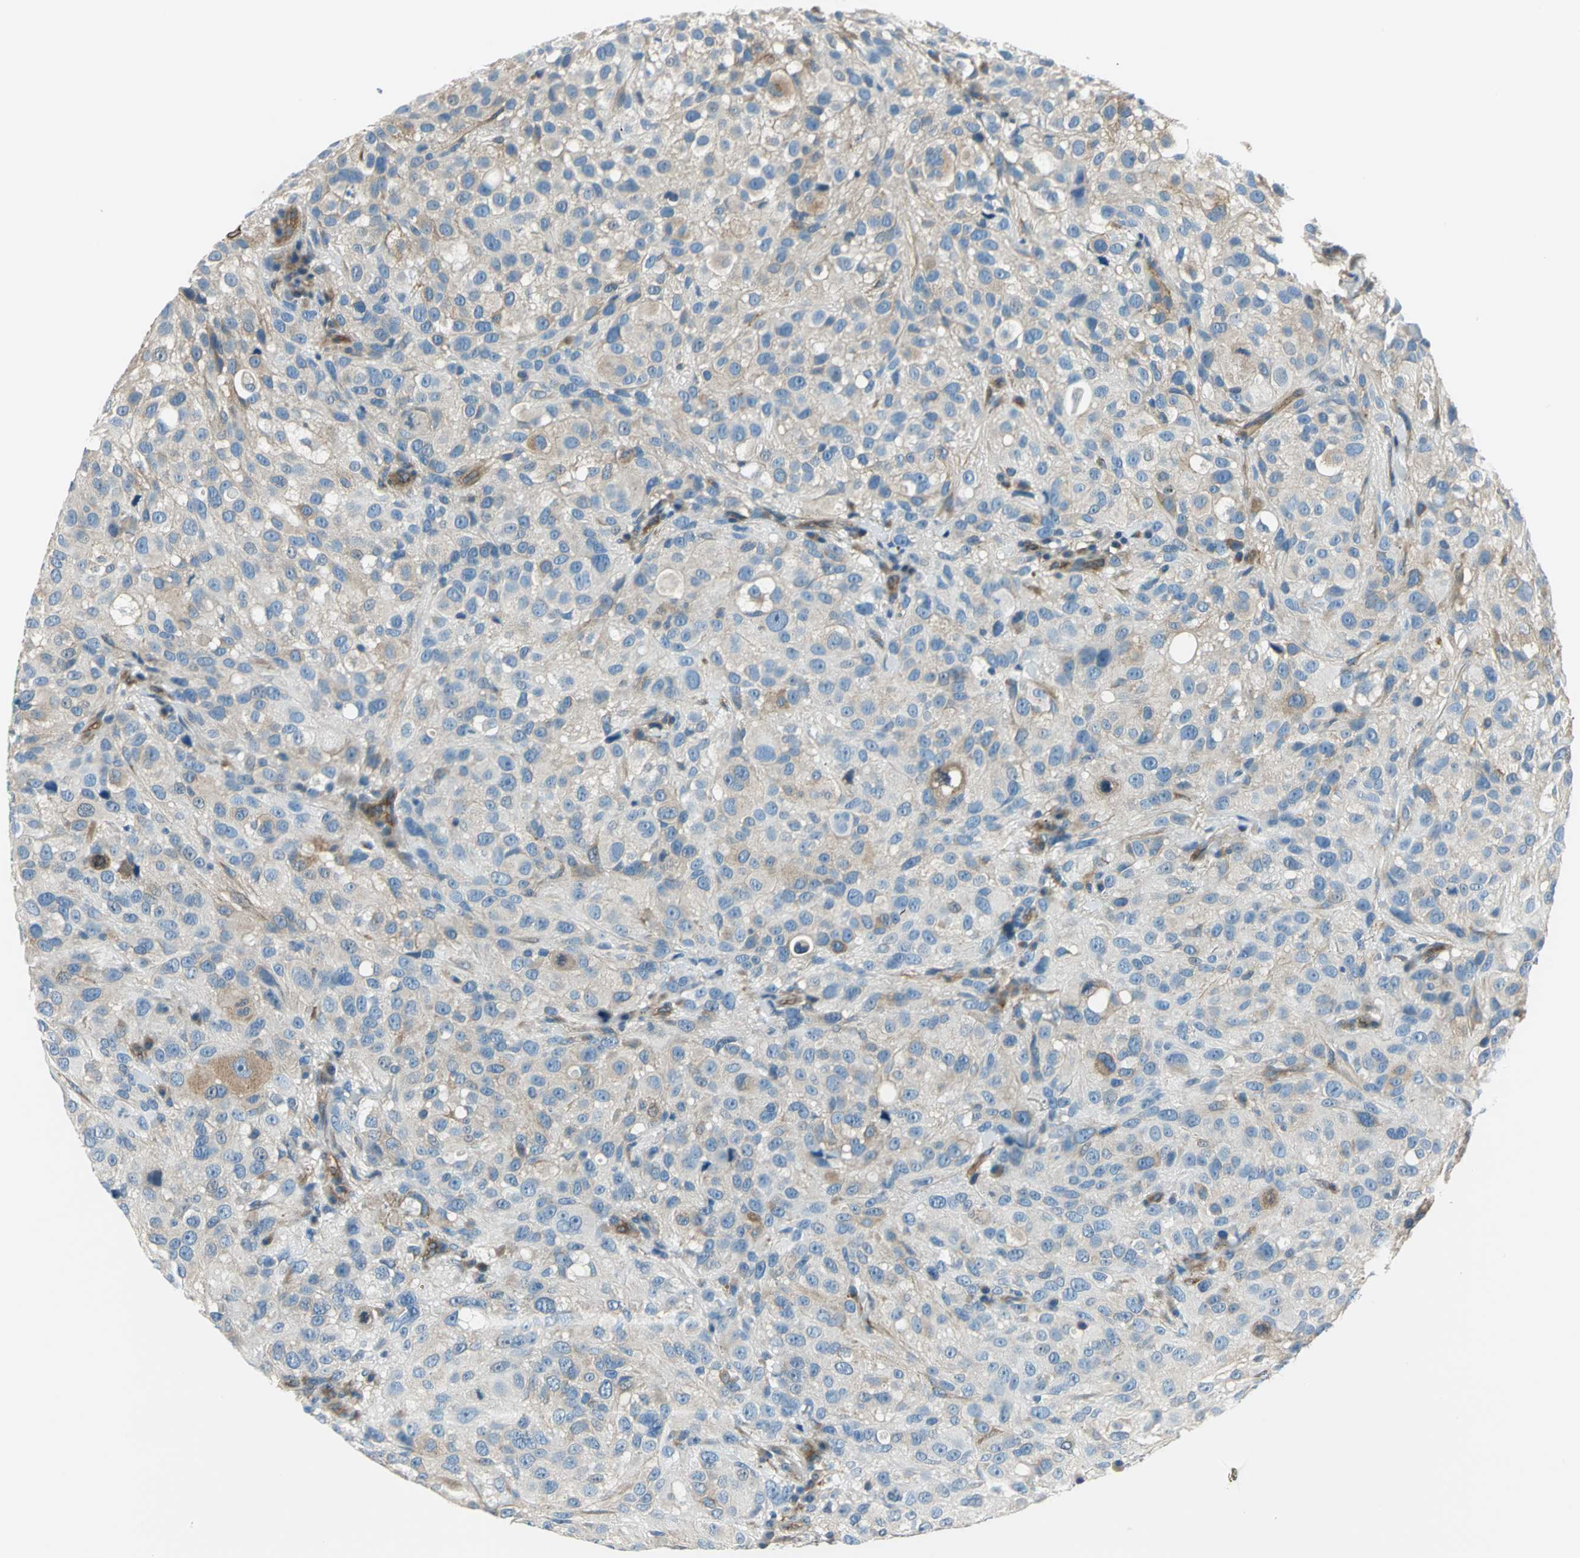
{"staining": {"intensity": "weak", "quantity": "25%-75%", "location": "cytoplasmic/membranous"}, "tissue": "melanoma", "cell_type": "Tumor cells", "image_type": "cancer", "snomed": [{"axis": "morphology", "description": "Necrosis, NOS"}, {"axis": "morphology", "description": "Malignant melanoma, NOS"}, {"axis": "topography", "description": "Skin"}], "caption": "Melanoma was stained to show a protein in brown. There is low levels of weak cytoplasmic/membranous positivity in about 25%-75% of tumor cells. (Stains: DAB (3,3'-diaminobenzidine) in brown, nuclei in blue, Microscopy: brightfield microscopy at high magnification).", "gene": "CDC42EP1", "patient": {"sex": "female", "age": 87}}